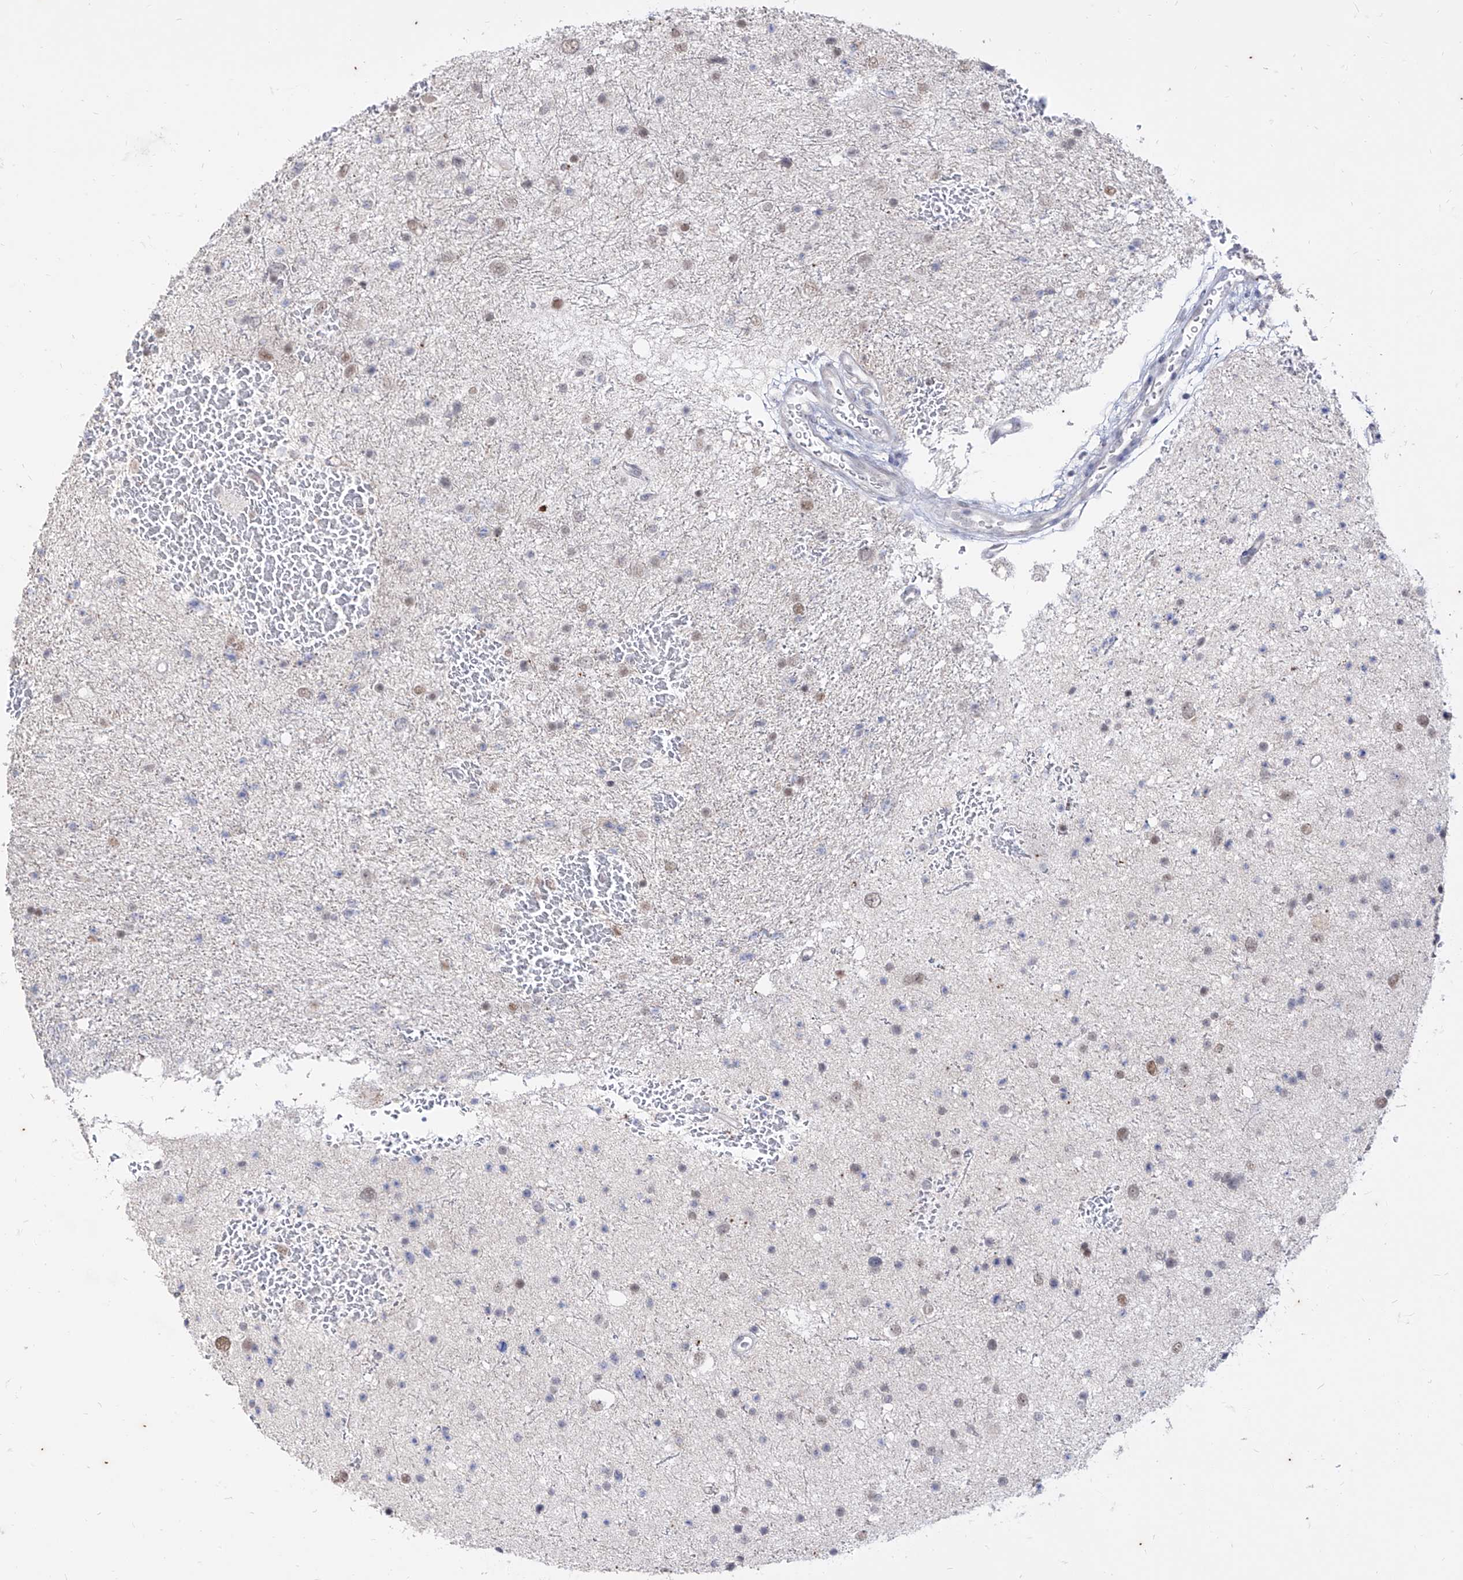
{"staining": {"intensity": "weak", "quantity": "<25%", "location": "nuclear"}, "tissue": "glioma", "cell_type": "Tumor cells", "image_type": "cancer", "snomed": [{"axis": "morphology", "description": "Glioma, malignant, Low grade"}, {"axis": "topography", "description": "Brain"}], "caption": "Immunohistochemical staining of human malignant low-grade glioma demonstrates no significant positivity in tumor cells.", "gene": "PHF20L1", "patient": {"sex": "female", "age": 37}}